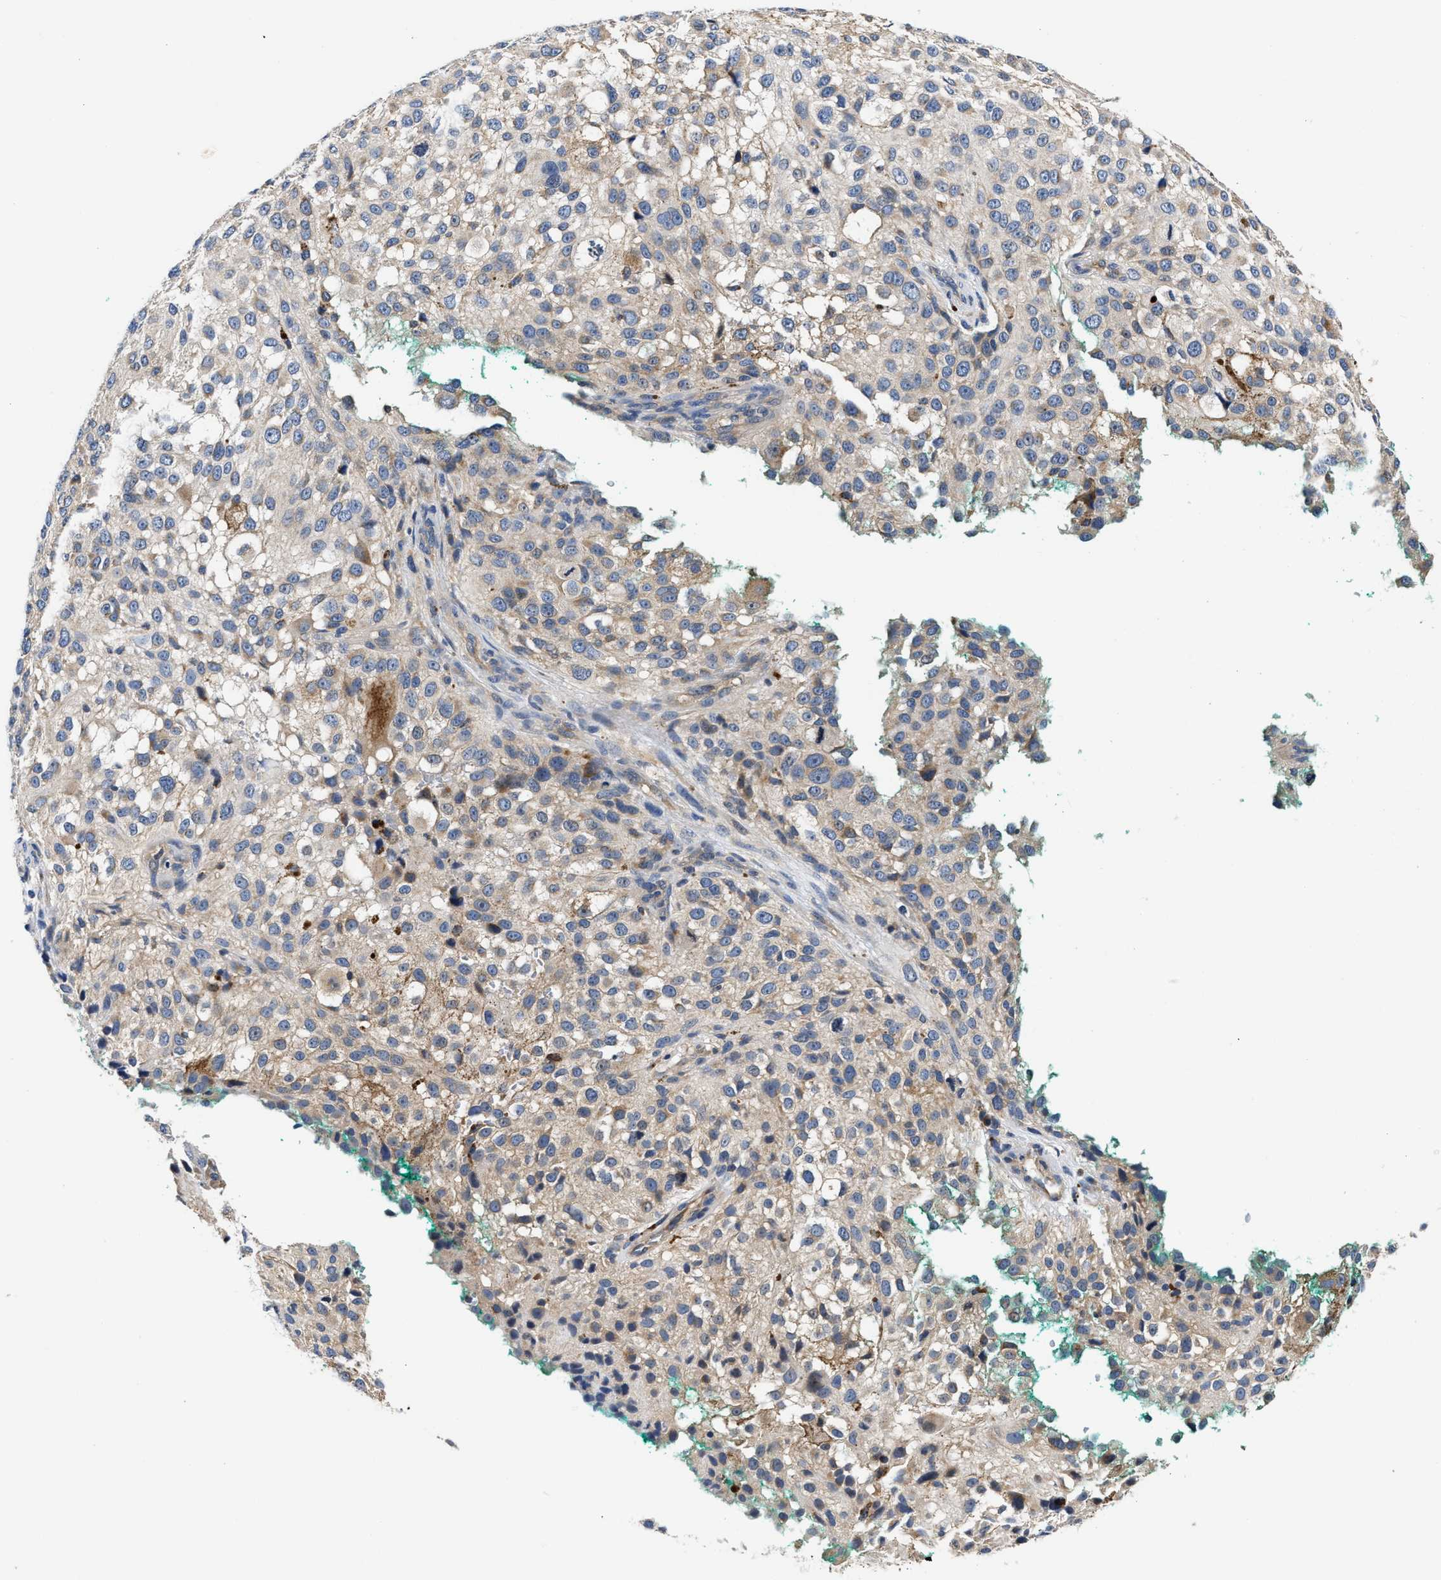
{"staining": {"intensity": "weak", "quantity": "25%-75%", "location": "cytoplasmic/membranous"}, "tissue": "melanoma", "cell_type": "Tumor cells", "image_type": "cancer", "snomed": [{"axis": "morphology", "description": "Necrosis, NOS"}, {"axis": "morphology", "description": "Malignant melanoma, NOS"}, {"axis": "topography", "description": "Skin"}], "caption": "The photomicrograph demonstrates staining of melanoma, revealing weak cytoplasmic/membranous protein staining (brown color) within tumor cells.", "gene": "FAM185A", "patient": {"sex": "female", "age": 87}}